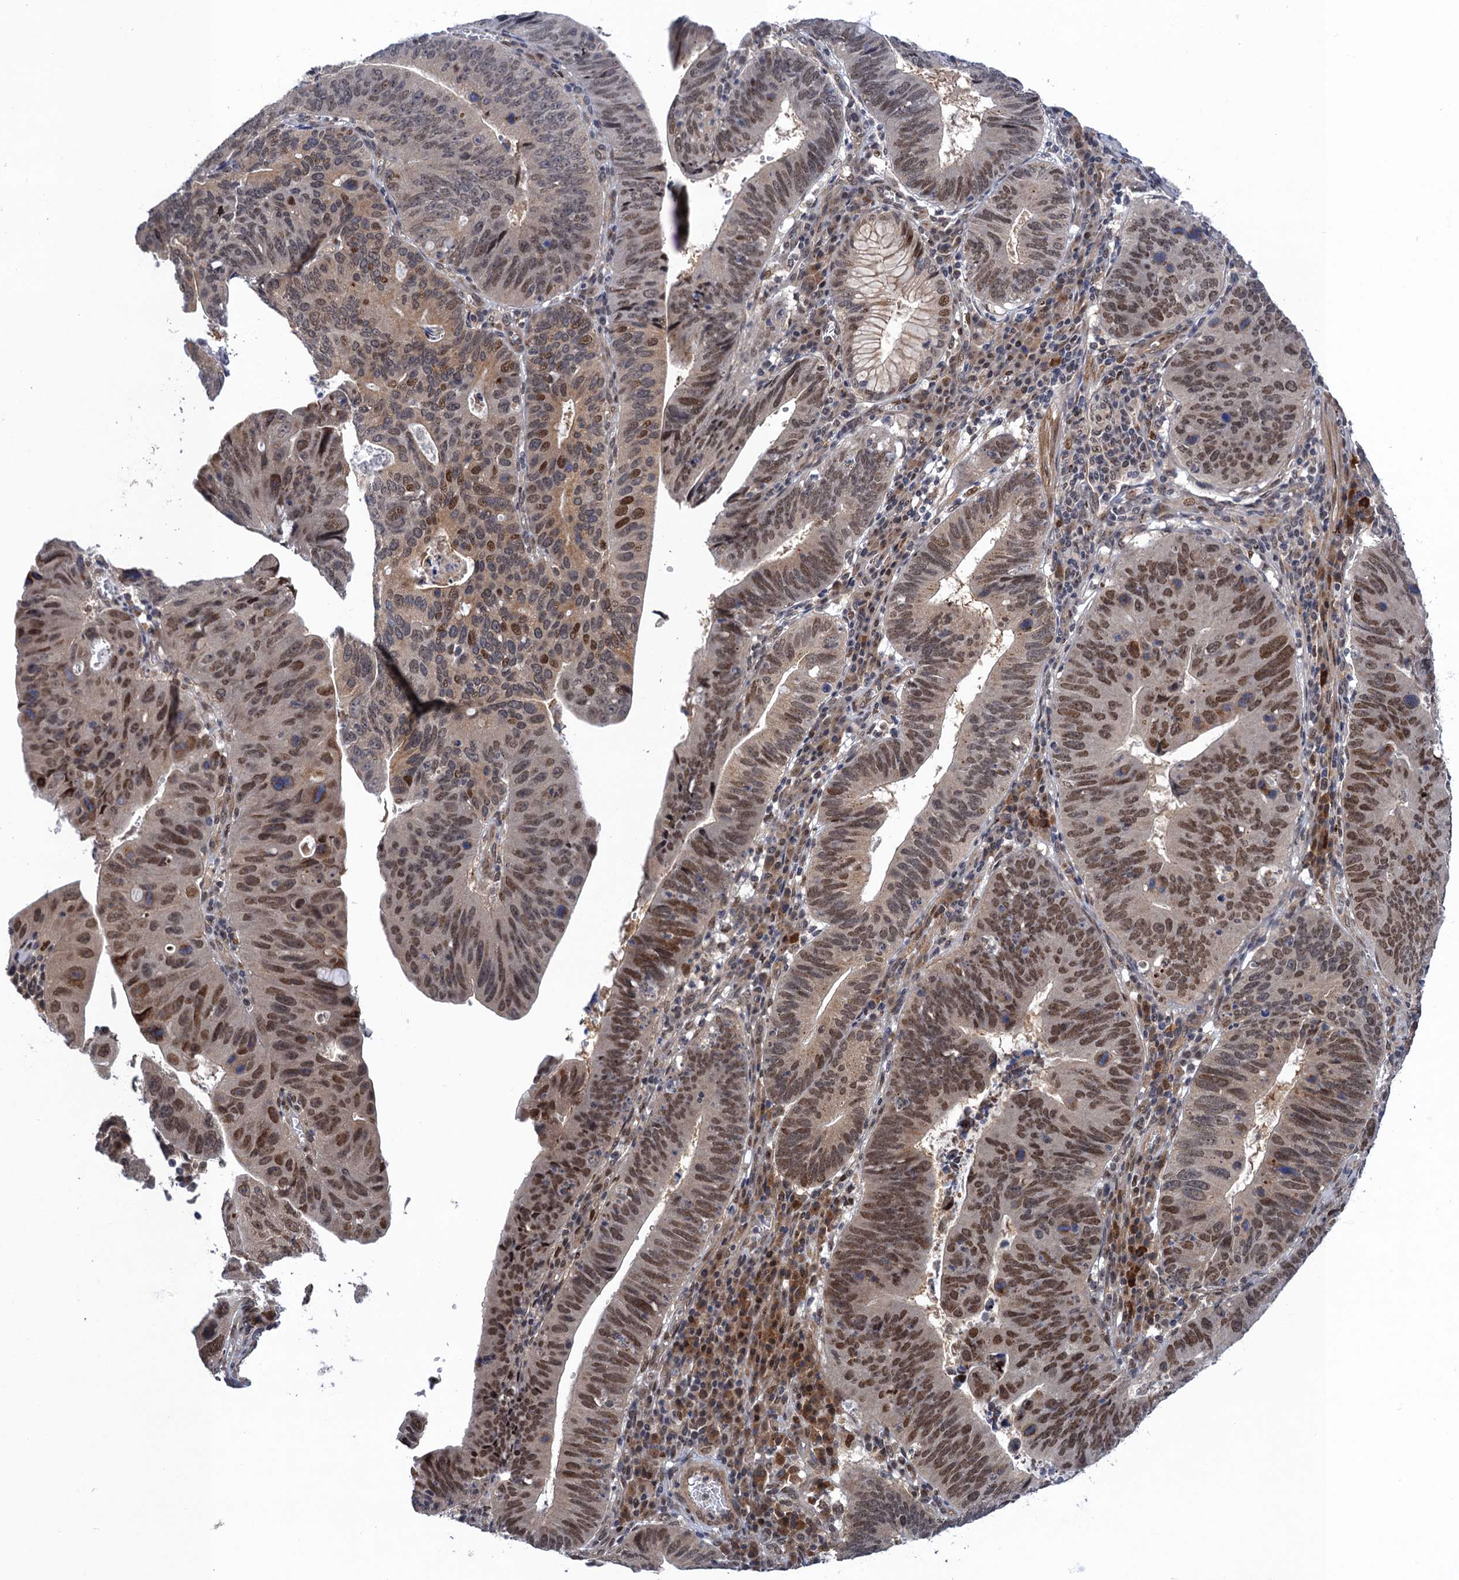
{"staining": {"intensity": "moderate", "quantity": ">75%", "location": "nuclear"}, "tissue": "stomach cancer", "cell_type": "Tumor cells", "image_type": "cancer", "snomed": [{"axis": "morphology", "description": "Adenocarcinoma, NOS"}, {"axis": "topography", "description": "Stomach"}], "caption": "DAB (3,3'-diaminobenzidine) immunohistochemical staining of stomach adenocarcinoma displays moderate nuclear protein staining in about >75% of tumor cells.", "gene": "NEK8", "patient": {"sex": "male", "age": 59}}